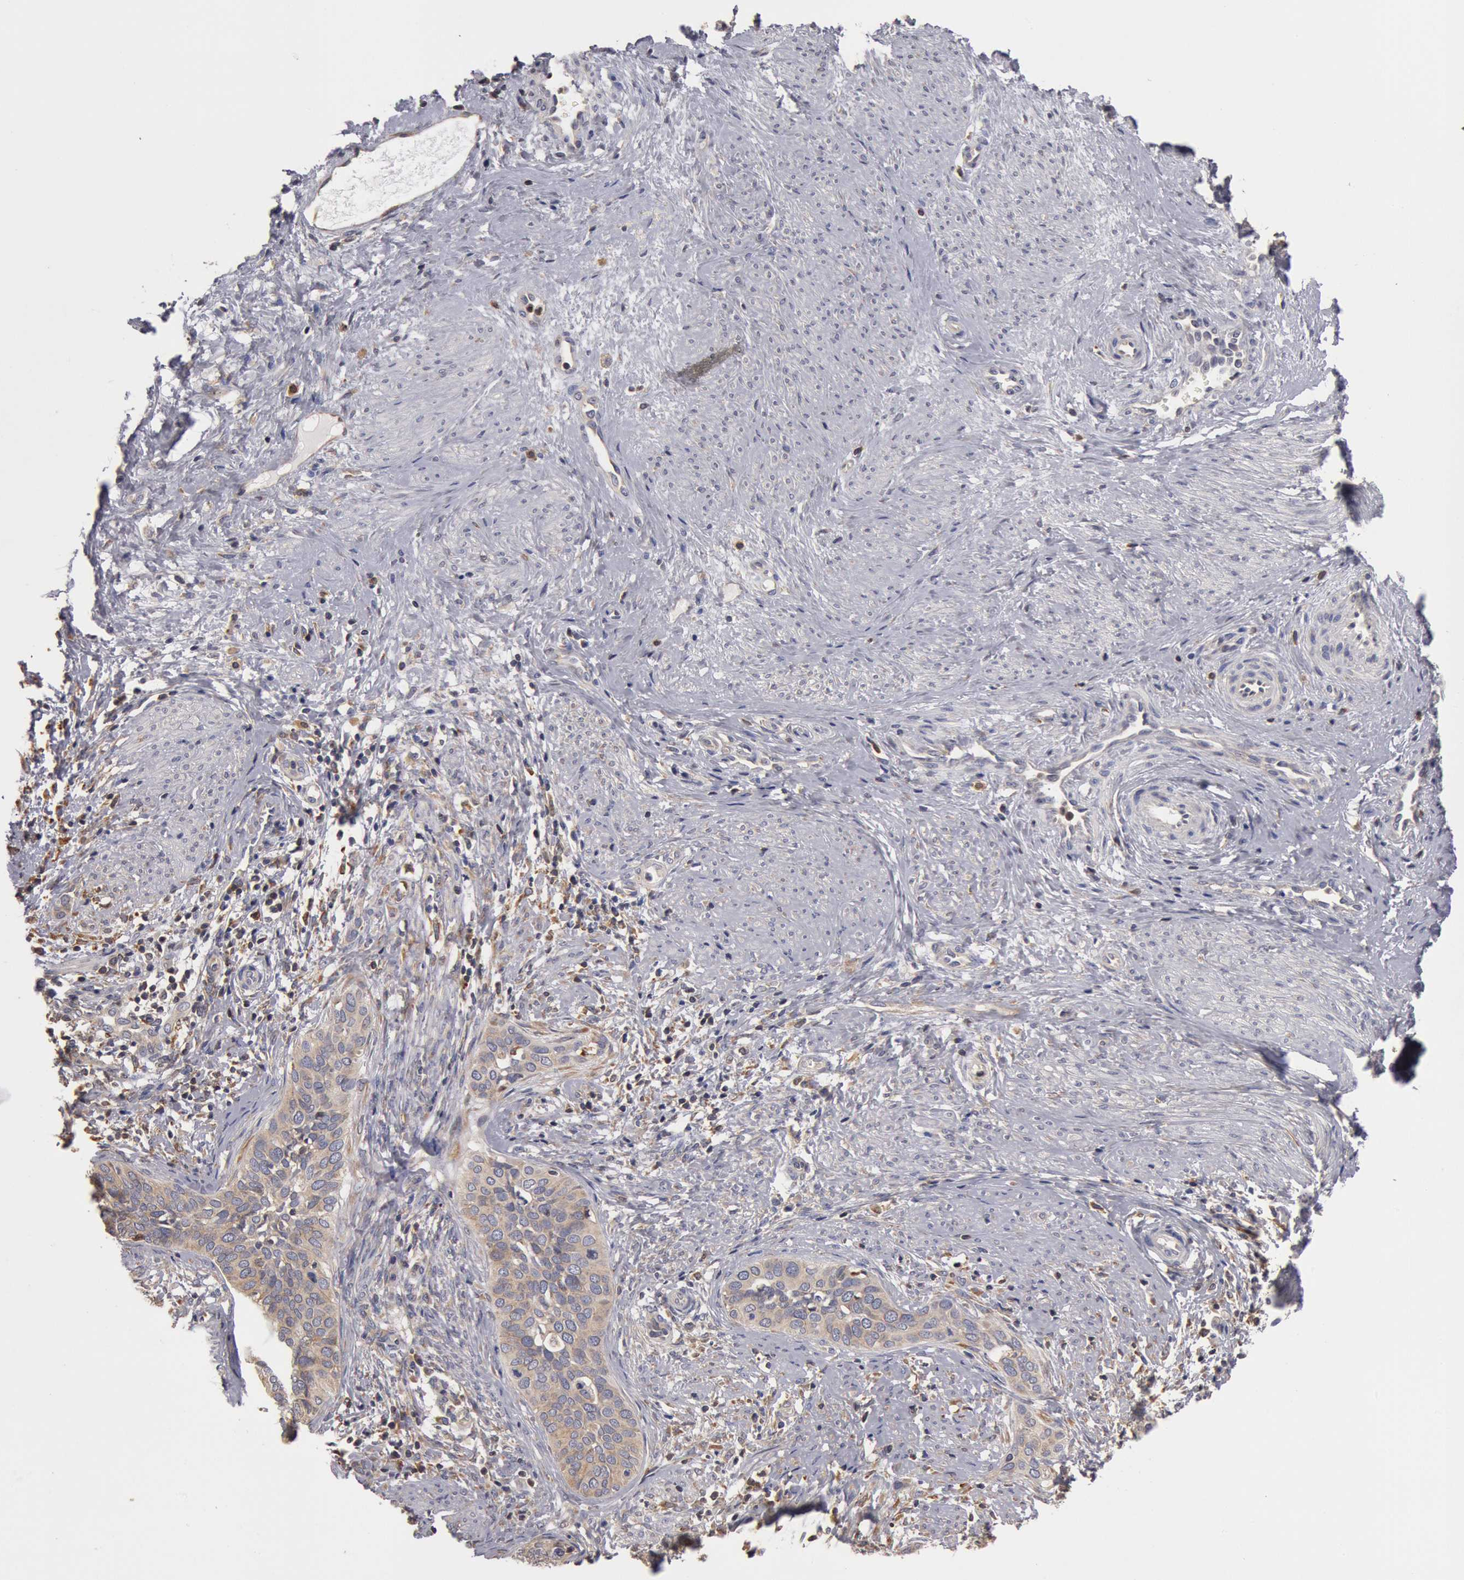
{"staining": {"intensity": "weak", "quantity": ">75%", "location": "cytoplasmic/membranous"}, "tissue": "cervical cancer", "cell_type": "Tumor cells", "image_type": "cancer", "snomed": [{"axis": "morphology", "description": "Squamous cell carcinoma, NOS"}, {"axis": "topography", "description": "Cervix"}], "caption": "This photomicrograph exhibits cervical cancer (squamous cell carcinoma) stained with IHC to label a protein in brown. The cytoplasmic/membranous of tumor cells show weak positivity for the protein. Nuclei are counter-stained blue.", "gene": "OSBPL8", "patient": {"sex": "female", "age": 31}}